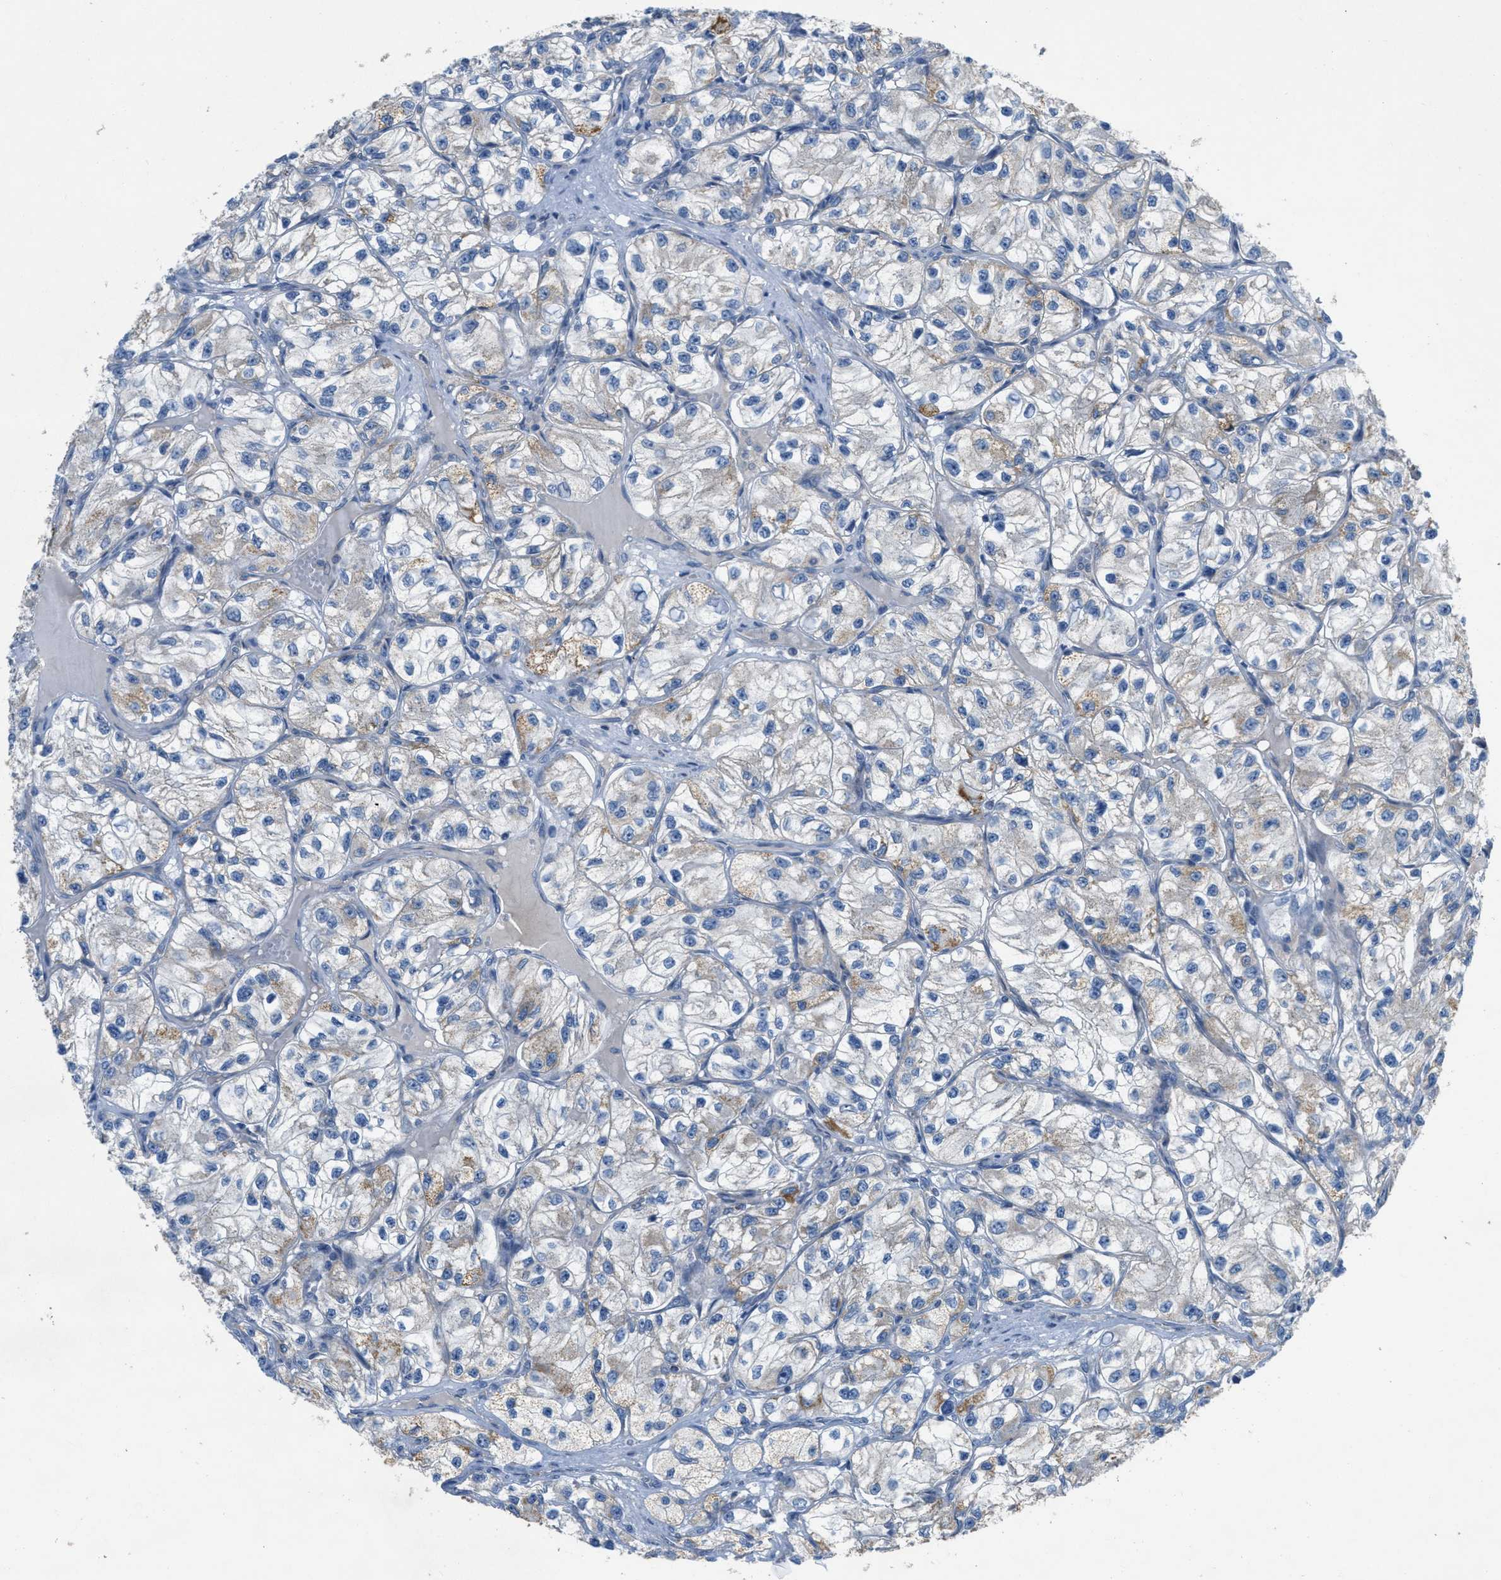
{"staining": {"intensity": "moderate", "quantity": "<25%", "location": "cytoplasmic/membranous"}, "tissue": "renal cancer", "cell_type": "Tumor cells", "image_type": "cancer", "snomed": [{"axis": "morphology", "description": "Adenocarcinoma, NOS"}, {"axis": "topography", "description": "Kidney"}], "caption": "A high-resolution micrograph shows immunohistochemistry (IHC) staining of renal adenocarcinoma, which exhibits moderate cytoplasmic/membranous staining in approximately <25% of tumor cells.", "gene": "BTN3A1", "patient": {"sex": "female", "age": 57}}